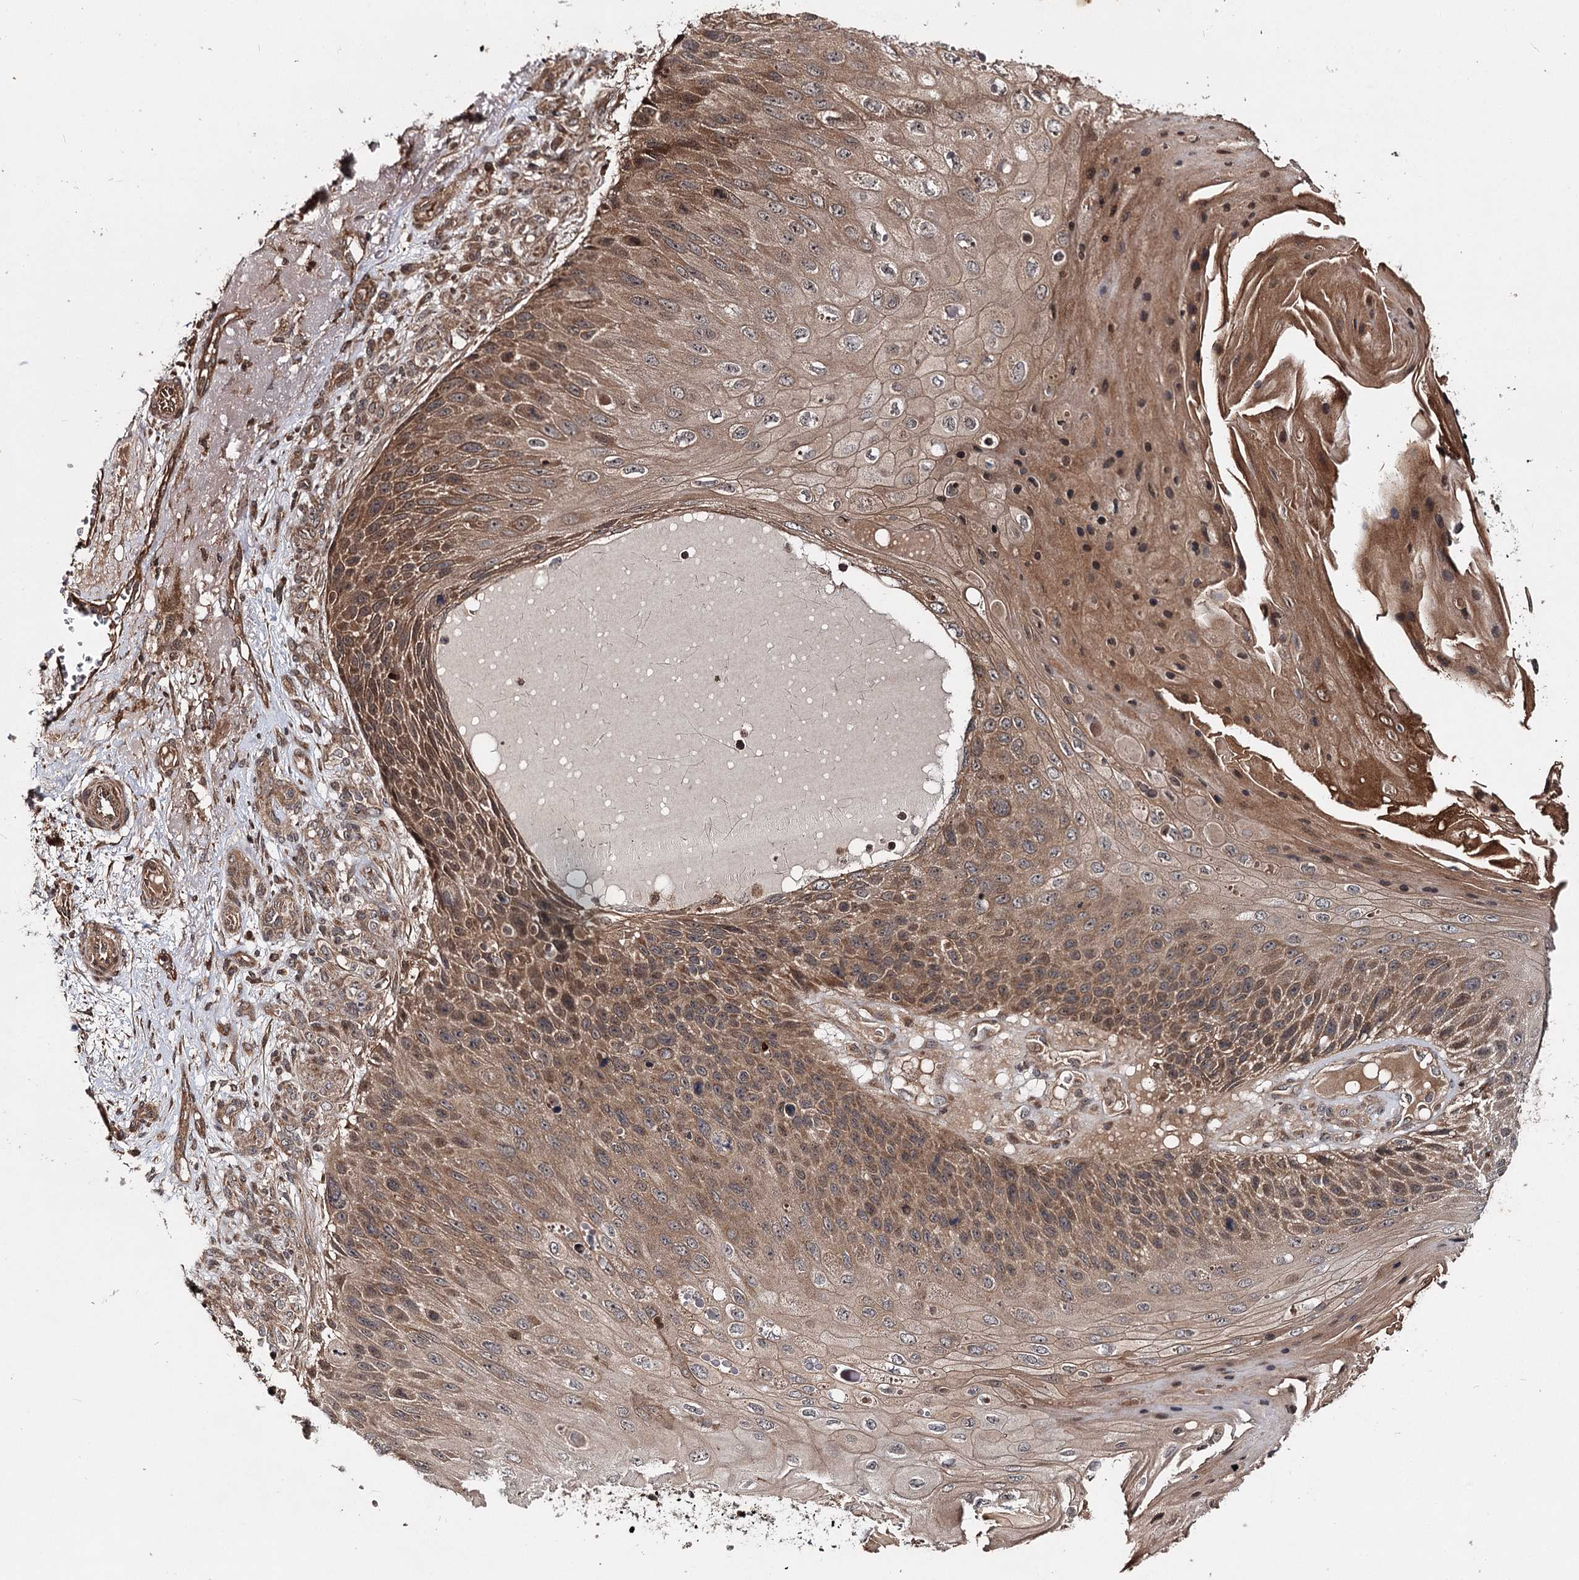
{"staining": {"intensity": "moderate", "quantity": ">75%", "location": "cytoplasmic/membranous"}, "tissue": "skin cancer", "cell_type": "Tumor cells", "image_type": "cancer", "snomed": [{"axis": "morphology", "description": "Squamous cell carcinoma, NOS"}, {"axis": "topography", "description": "Skin"}], "caption": "Protein expression analysis of human skin squamous cell carcinoma reveals moderate cytoplasmic/membranous expression in about >75% of tumor cells.", "gene": "INSIG2", "patient": {"sex": "female", "age": 88}}